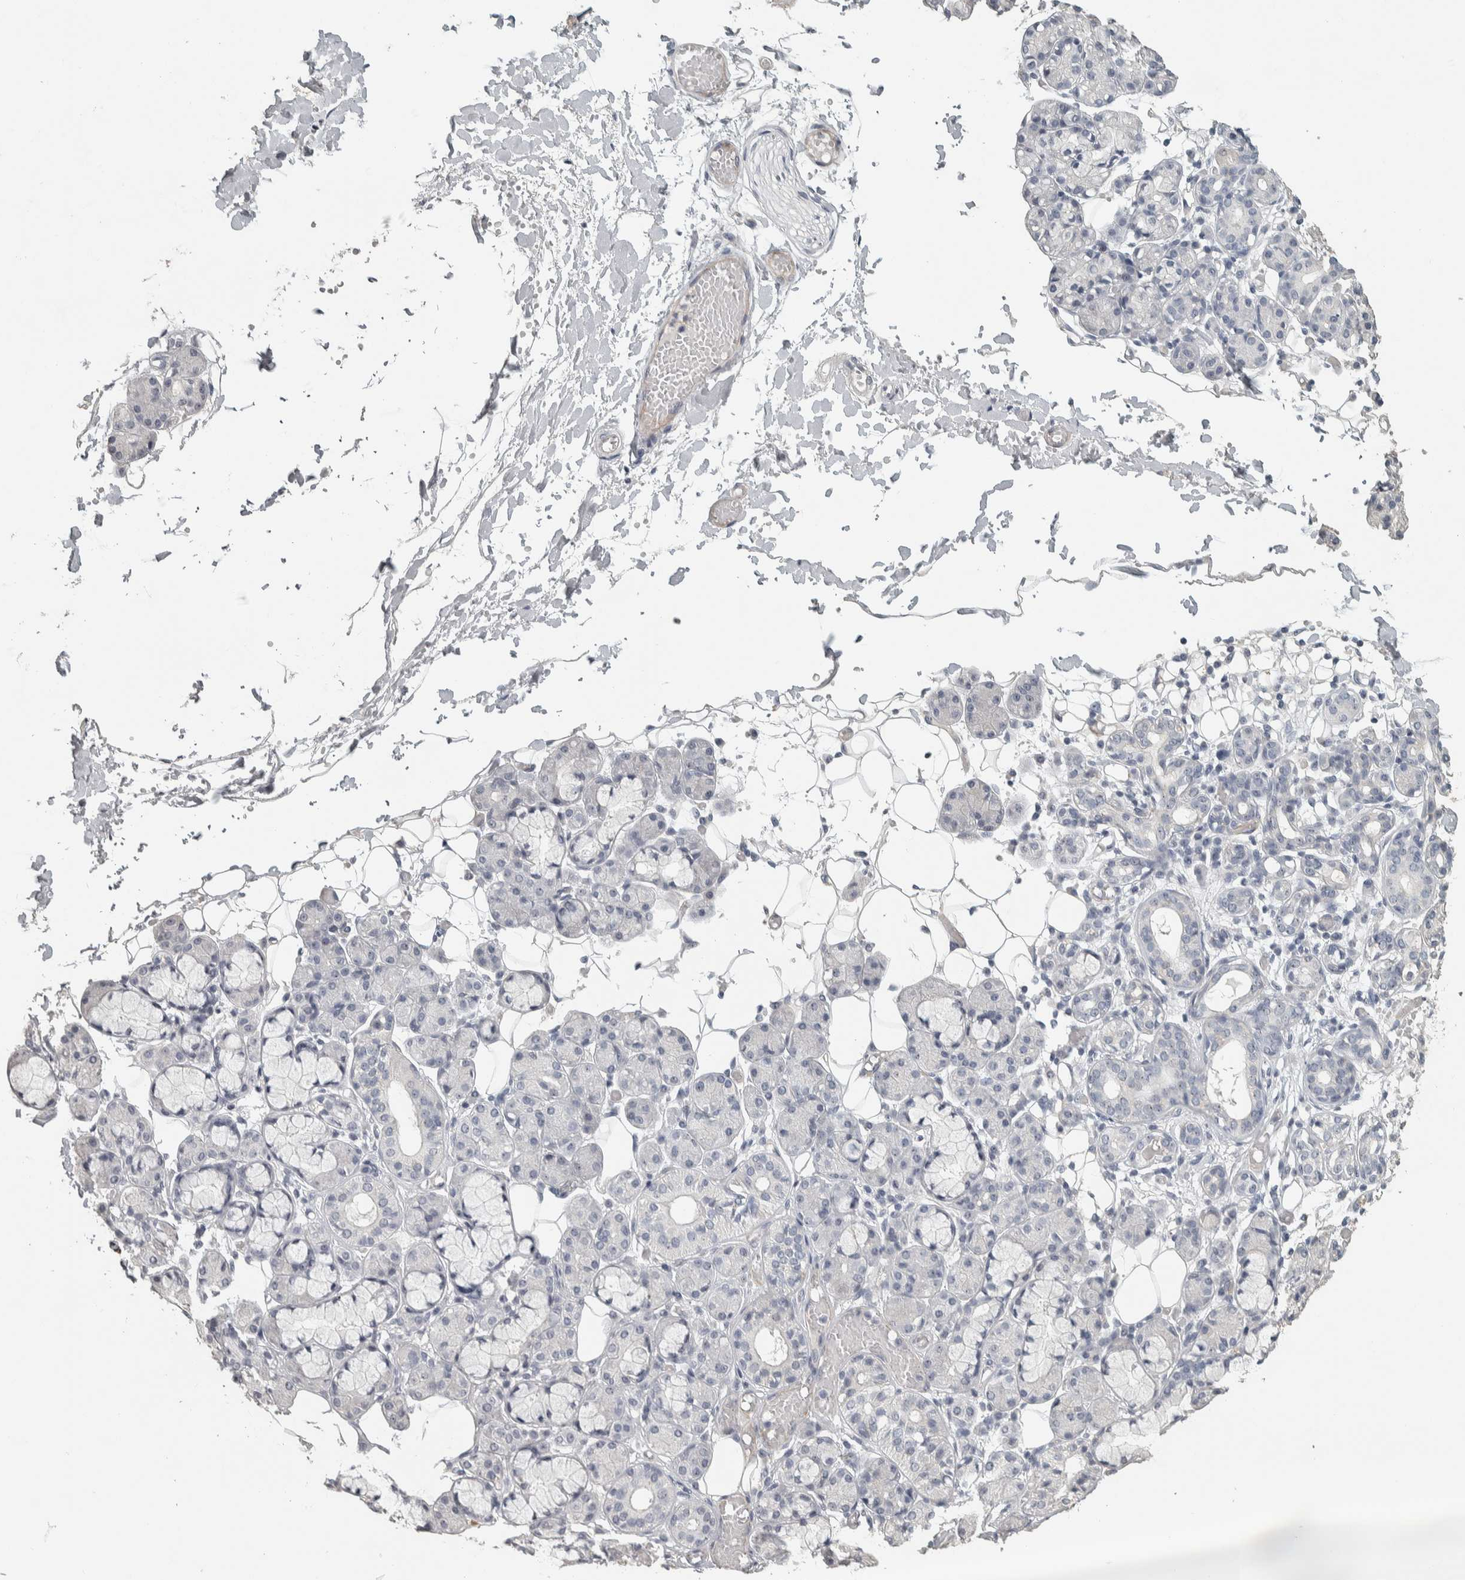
{"staining": {"intensity": "negative", "quantity": "none", "location": "none"}, "tissue": "salivary gland", "cell_type": "Glandular cells", "image_type": "normal", "snomed": [{"axis": "morphology", "description": "Normal tissue, NOS"}, {"axis": "topography", "description": "Salivary gland"}], "caption": "Immunohistochemistry (IHC) histopathology image of normal salivary gland: human salivary gland stained with DAB exhibits no significant protein staining in glandular cells.", "gene": "DCAF10", "patient": {"sex": "male", "age": 63}}